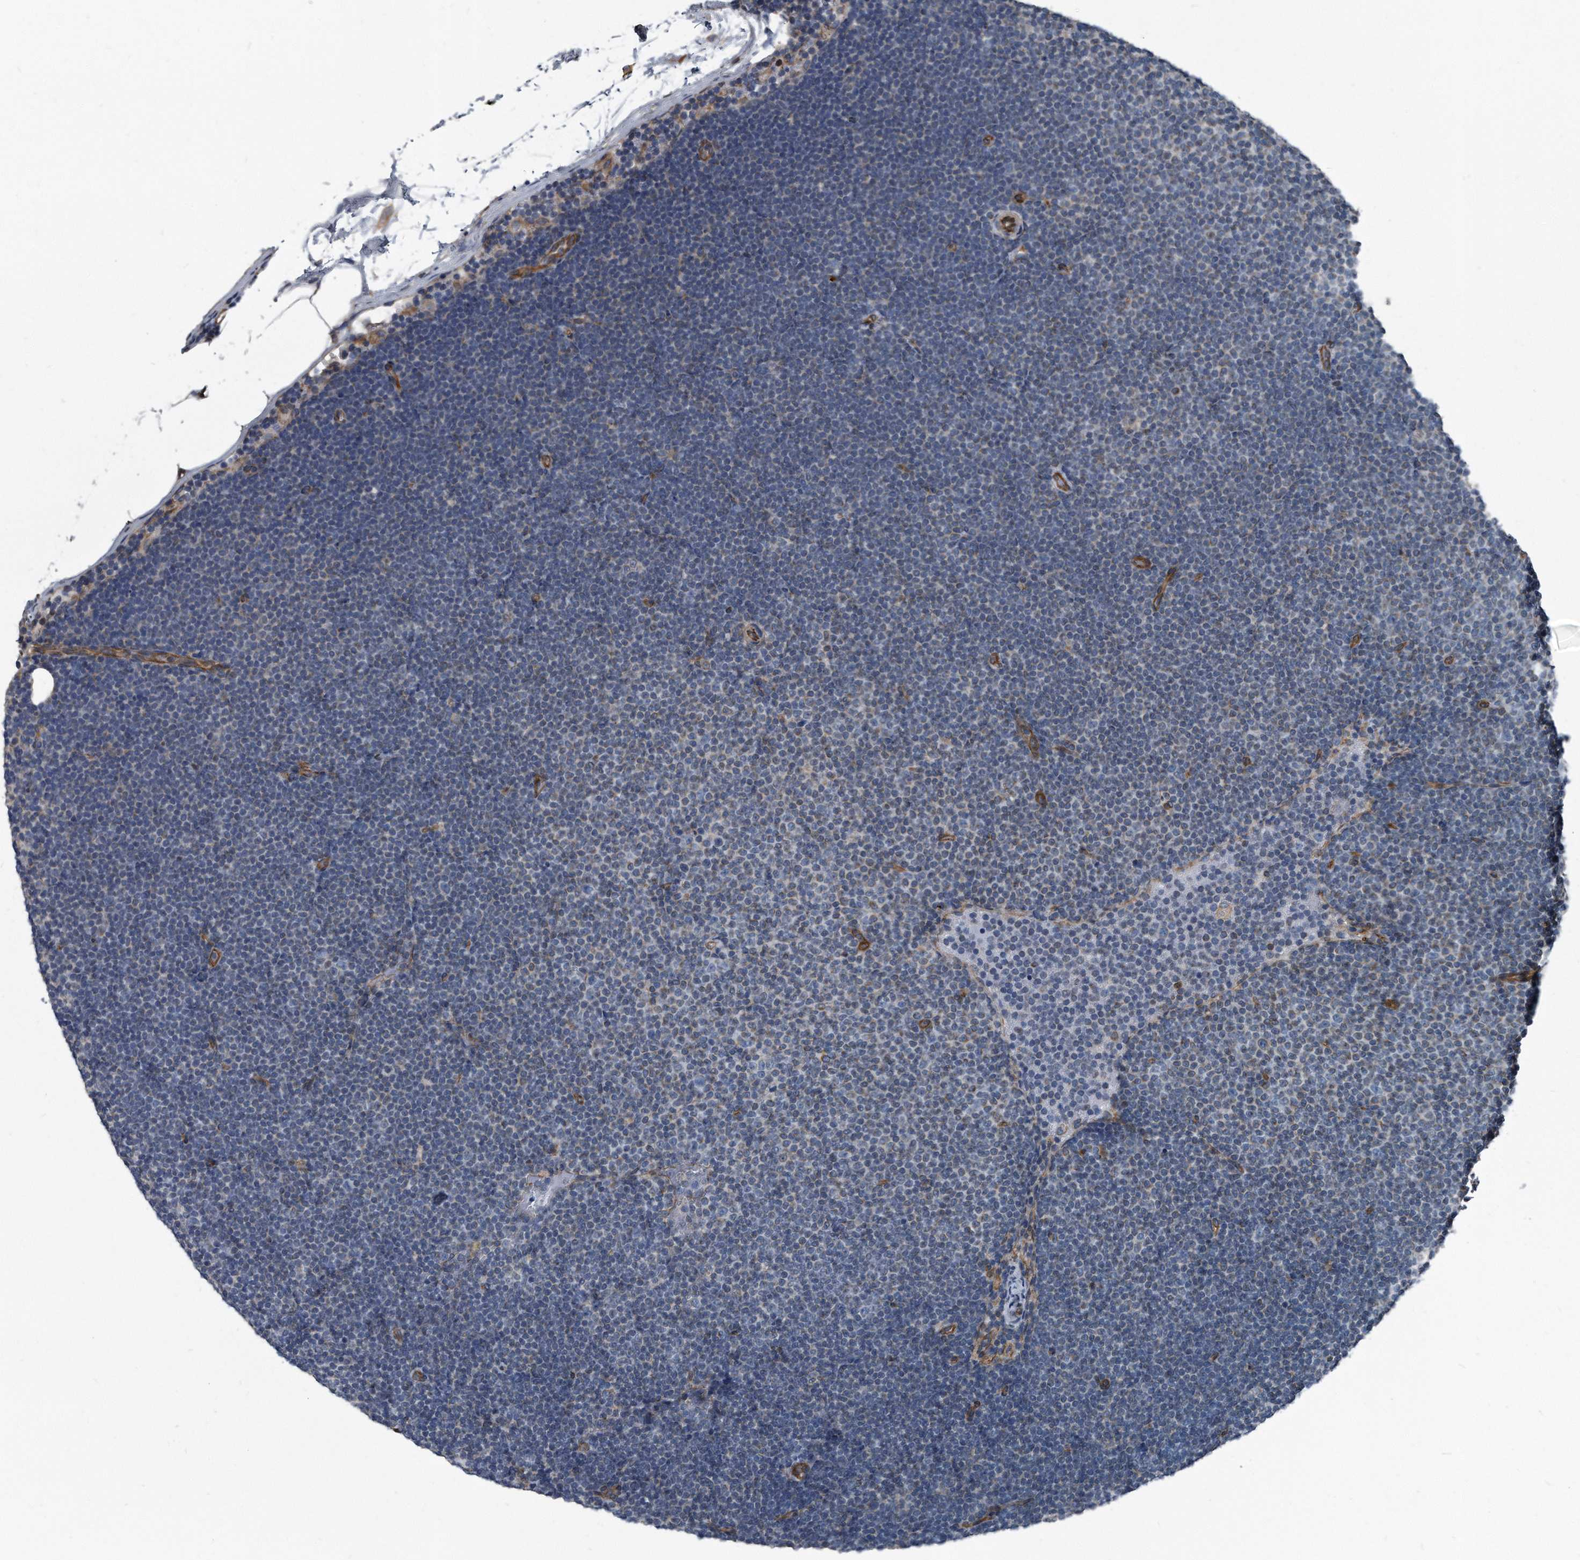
{"staining": {"intensity": "negative", "quantity": "none", "location": "none"}, "tissue": "lymphoma", "cell_type": "Tumor cells", "image_type": "cancer", "snomed": [{"axis": "morphology", "description": "Malignant lymphoma, non-Hodgkin's type, Low grade"}, {"axis": "topography", "description": "Lymph node"}], "caption": "Human low-grade malignant lymphoma, non-Hodgkin's type stained for a protein using immunohistochemistry demonstrates no positivity in tumor cells.", "gene": "PLEC", "patient": {"sex": "female", "age": 53}}